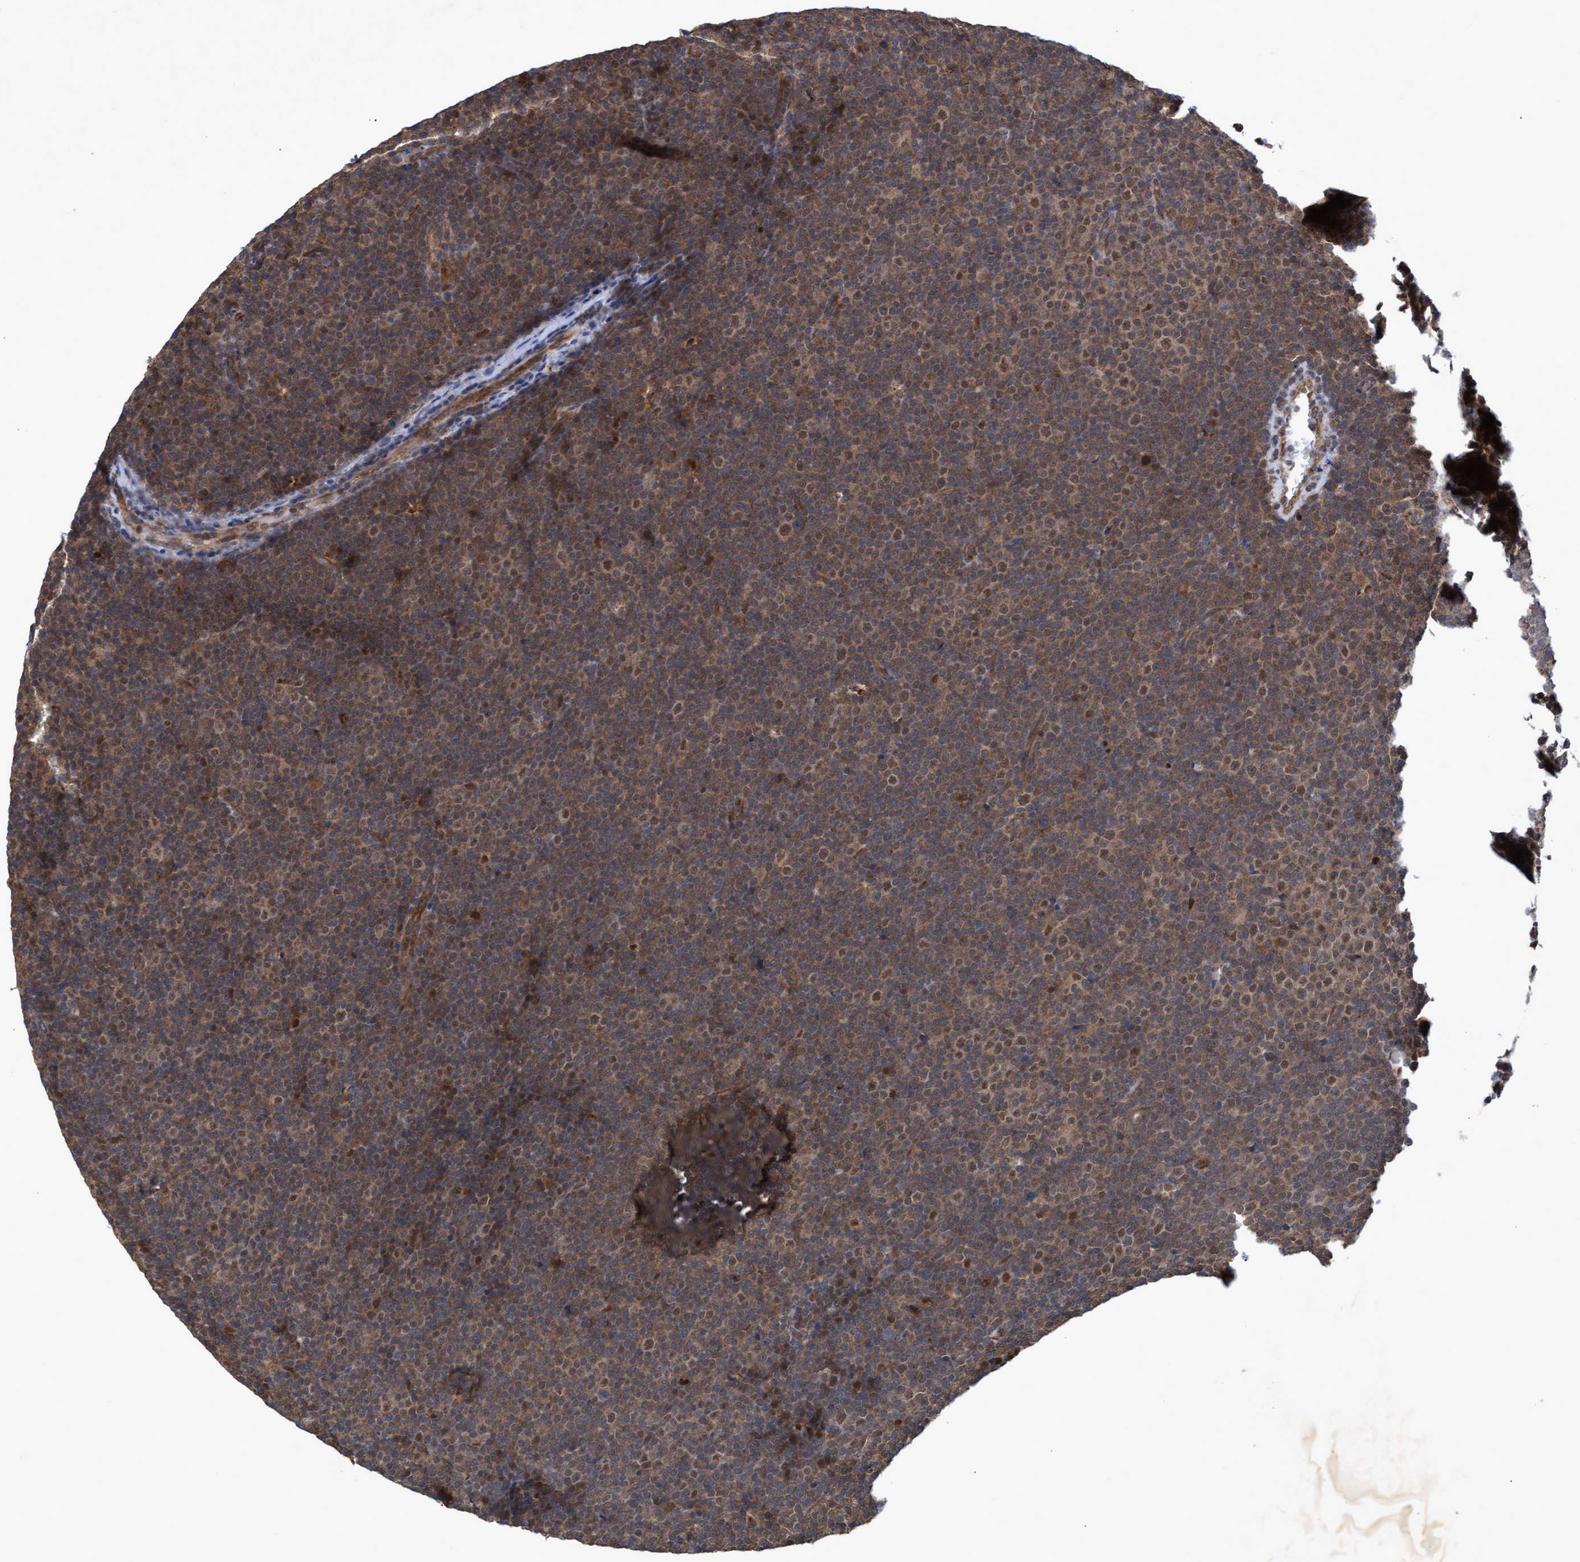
{"staining": {"intensity": "moderate", "quantity": ">75%", "location": "cytoplasmic/membranous,nuclear"}, "tissue": "lymphoma", "cell_type": "Tumor cells", "image_type": "cancer", "snomed": [{"axis": "morphology", "description": "Malignant lymphoma, non-Hodgkin's type, Low grade"}, {"axis": "topography", "description": "Lymph node"}], "caption": "Immunohistochemical staining of malignant lymphoma, non-Hodgkin's type (low-grade) exhibits medium levels of moderate cytoplasmic/membranous and nuclear staining in about >75% of tumor cells. (DAB = brown stain, brightfield microscopy at high magnification).", "gene": "PSMB6", "patient": {"sex": "female", "age": 67}}